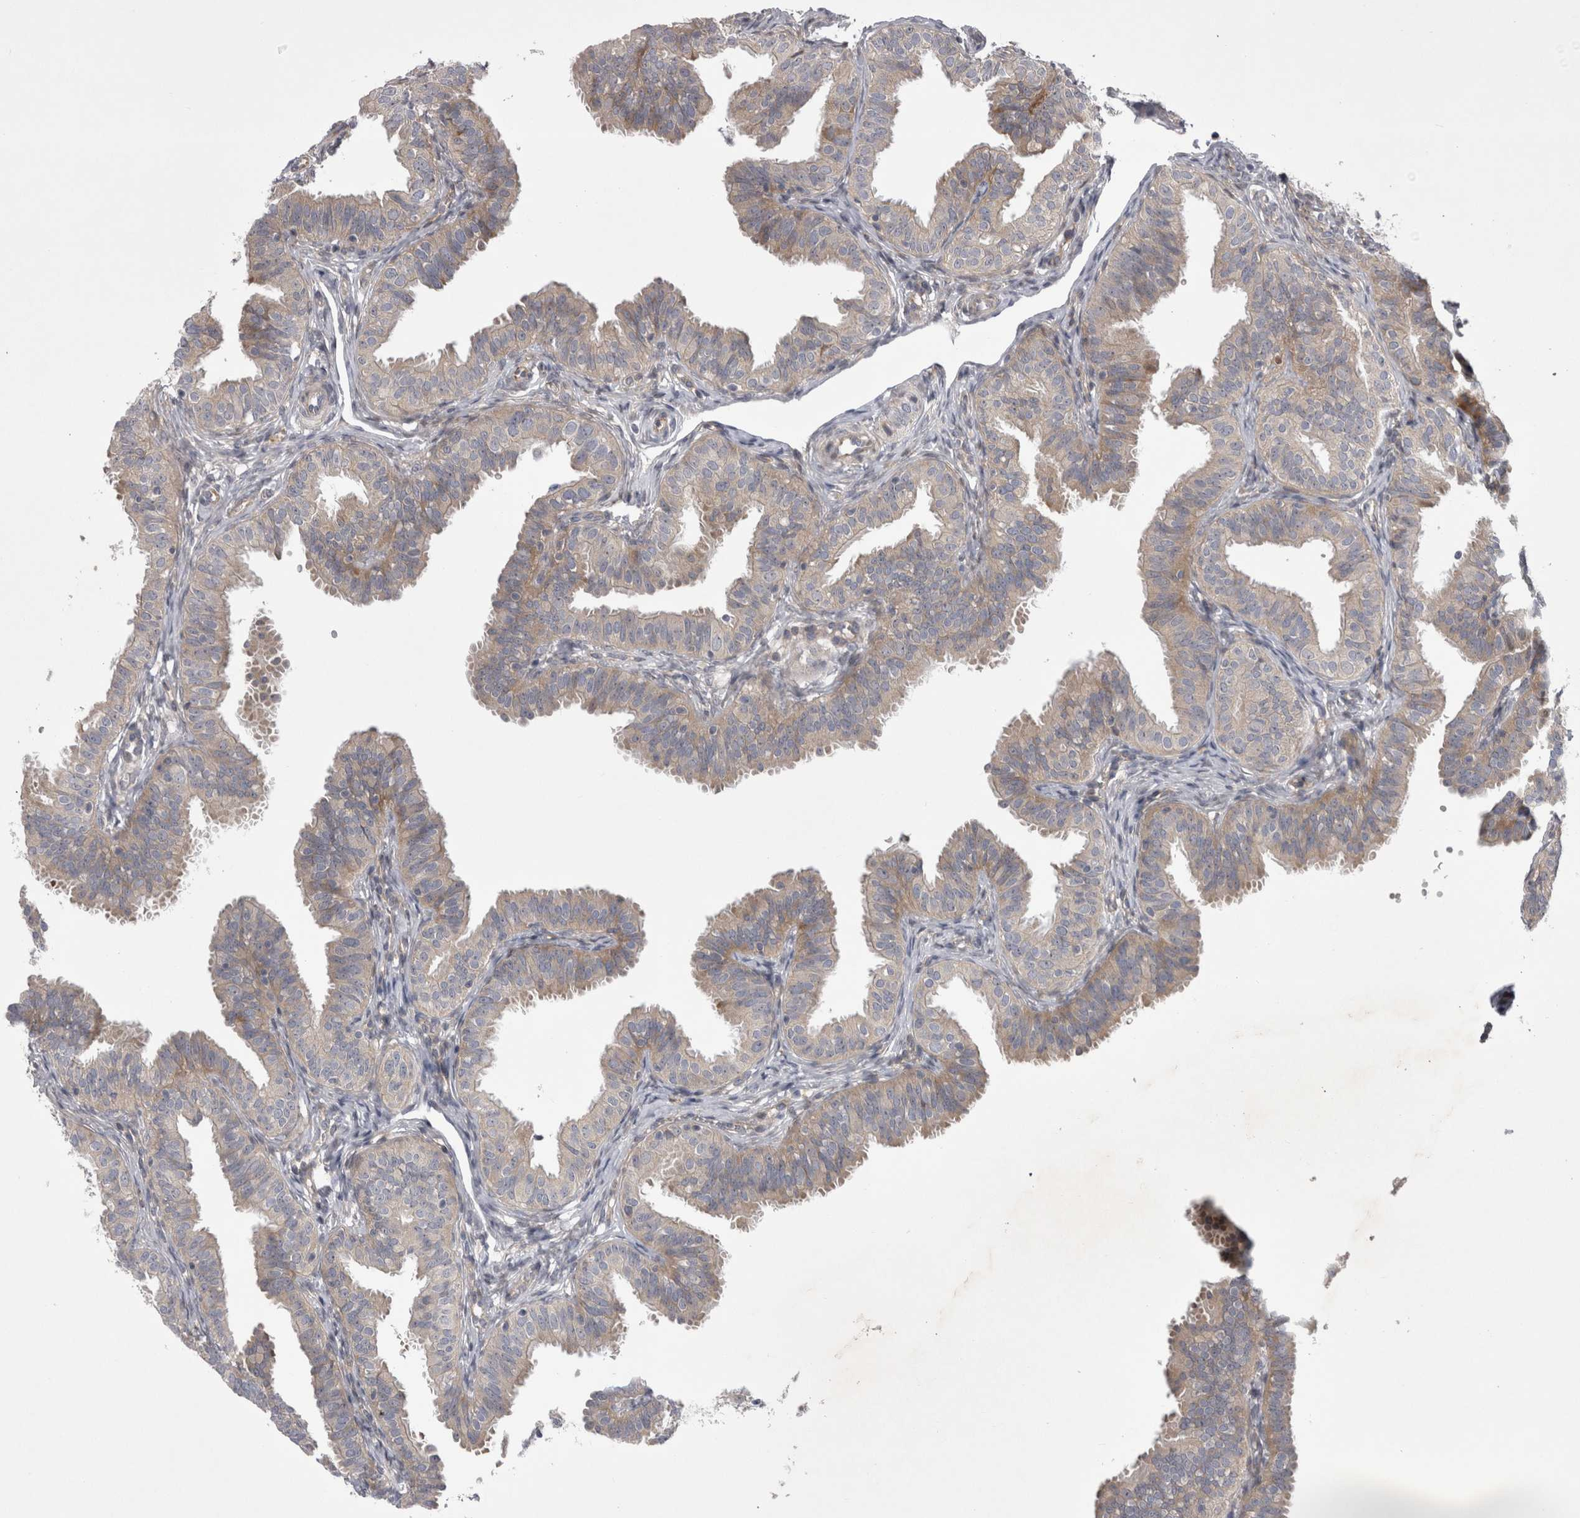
{"staining": {"intensity": "weak", "quantity": "25%-75%", "location": "cytoplasmic/membranous"}, "tissue": "fallopian tube", "cell_type": "Glandular cells", "image_type": "normal", "snomed": [{"axis": "morphology", "description": "Normal tissue, NOS"}, {"axis": "topography", "description": "Fallopian tube"}], "caption": "Immunohistochemical staining of unremarkable fallopian tube displays 25%-75% levels of weak cytoplasmic/membranous protein positivity in about 25%-75% of glandular cells.", "gene": "NENF", "patient": {"sex": "female", "age": 35}}